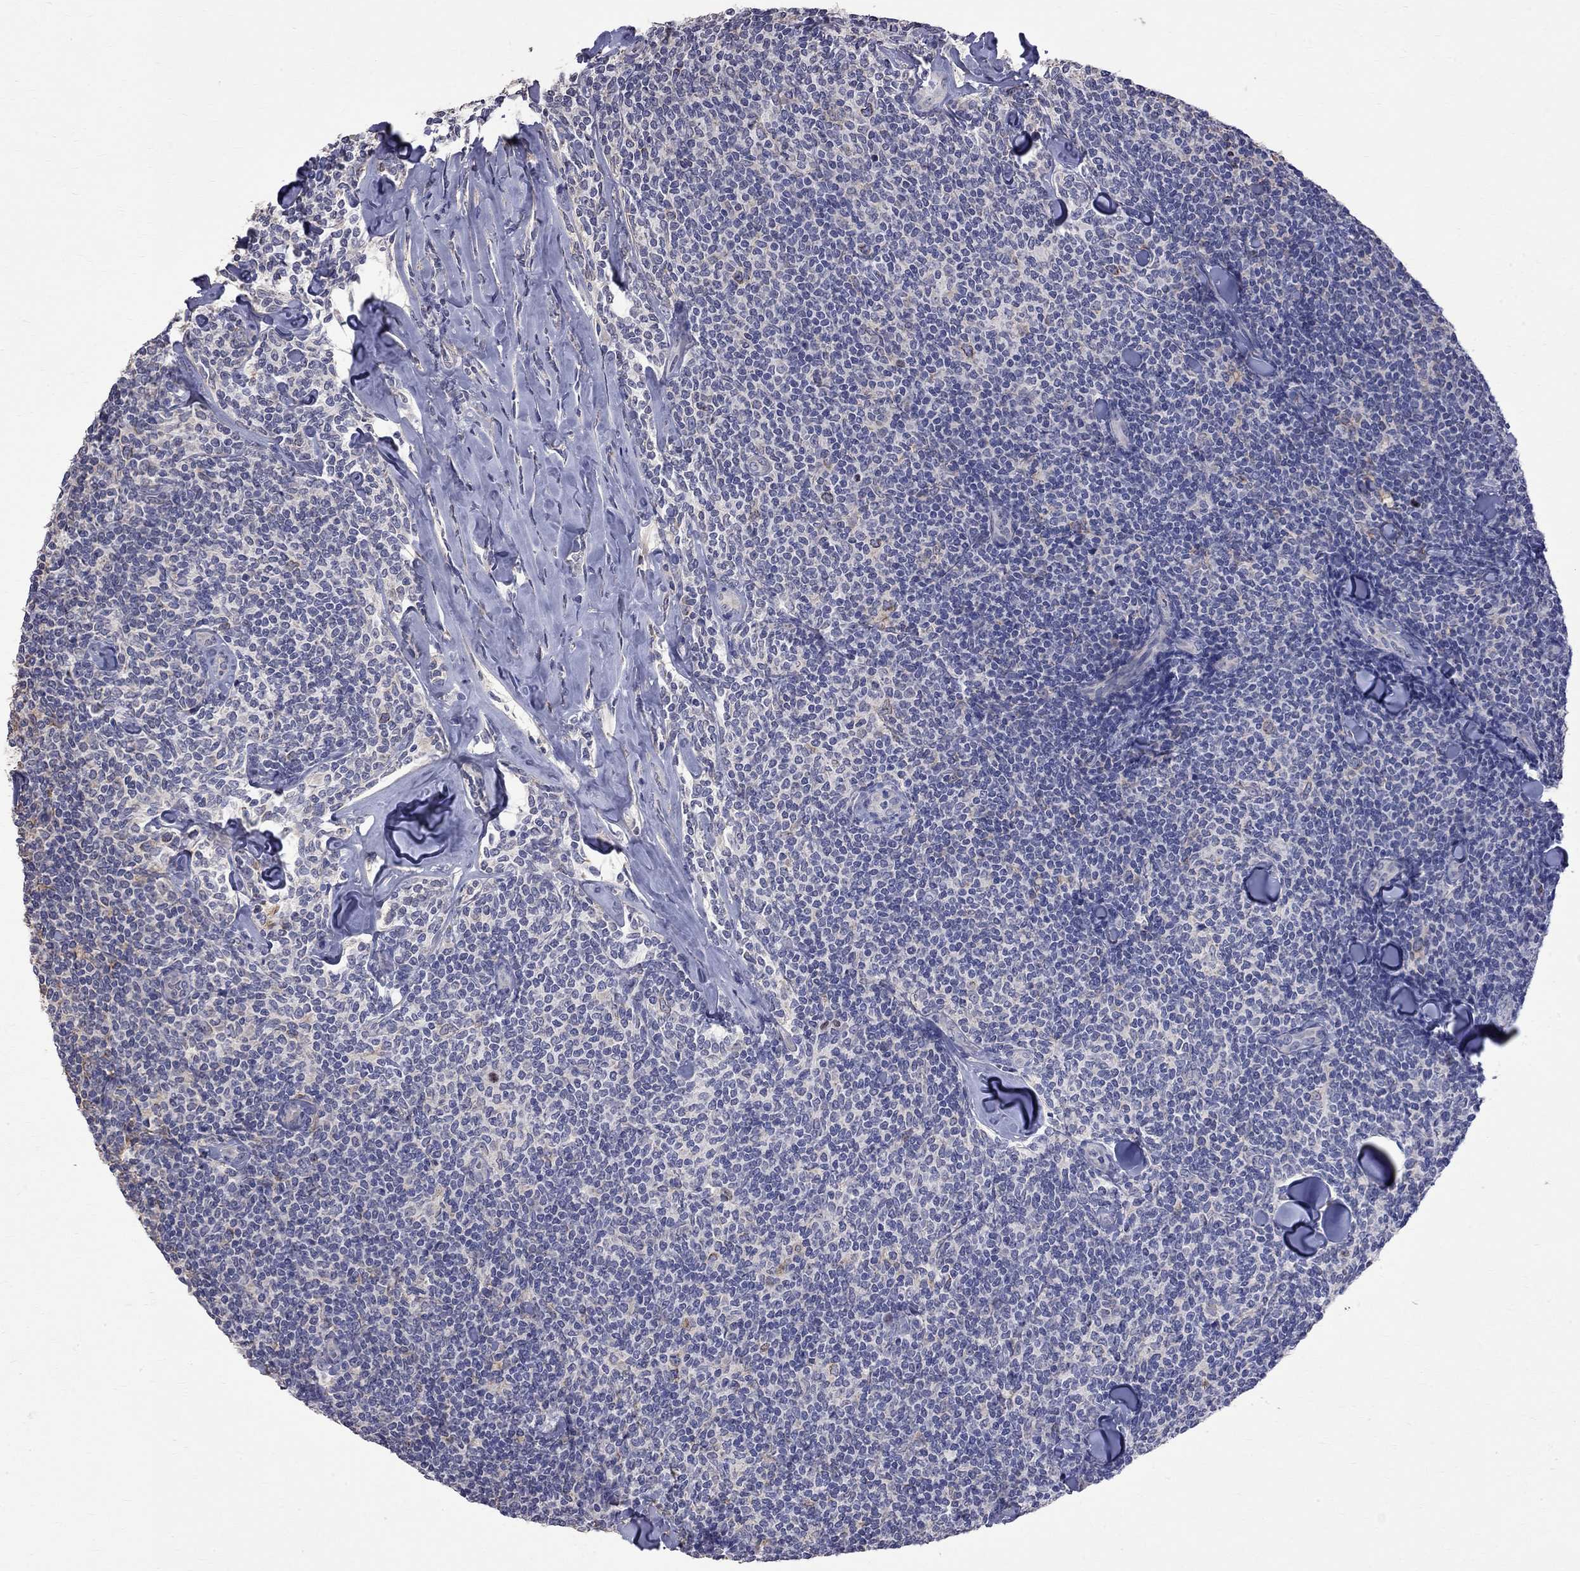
{"staining": {"intensity": "negative", "quantity": "none", "location": "none"}, "tissue": "lymphoma", "cell_type": "Tumor cells", "image_type": "cancer", "snomed": [{"axis": "morphology", "description": "Malignant lymphoma, non-Hodgkin's type, Low grade"}, {"axis": "topography", "description": "Lymph node"}], "caption": "Immunohistochemistry (IHC) of malignant lymphoma, non-Hodgkin's type (low-grade) demonstrates no expression in tumor cells. (Stains: DAB (3,3'-diaminobenzidine) immunohistochemistry with hematoxylin counter stain, Microscopy: brightfield microscopy at high magnification).", "gene": "CKAP2", "patient": {"sex": "female", "age": 56}}